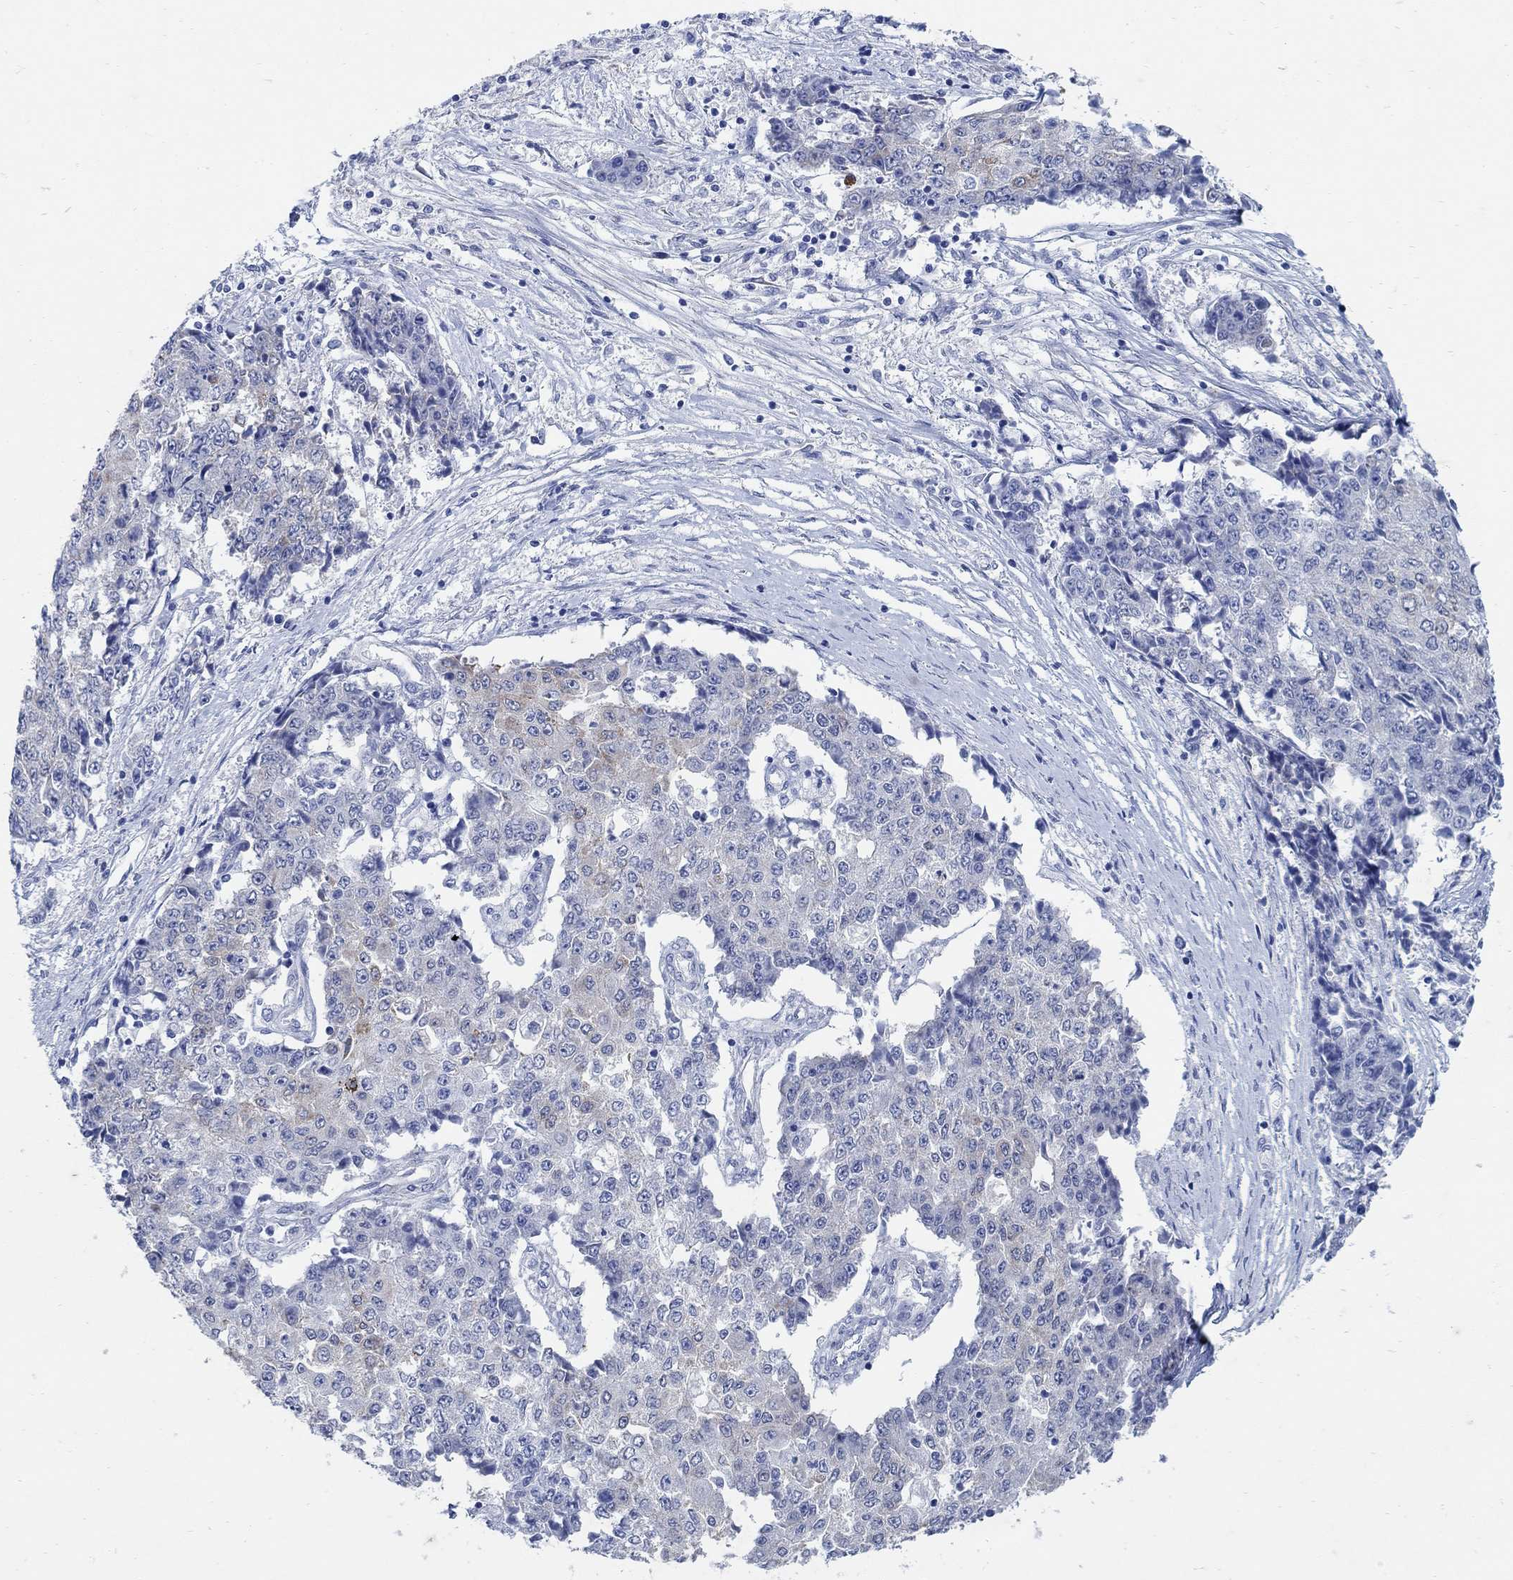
{"staining": {"intensity": "negative", "quantity": "none", "location": "none"}, "tissue": "ovarian cancer", "cell_type": "Tumor cells", "image_type": "cancer", "snomed": [{"axis": "morphology", "description": "Carcinoma, endometroid"}, {"axis": "topography", "description": "Ovary"}], "caption": "An immunohistochemistry (IHC) photomicrograph of ovarian cancer is shown. There is no staining in tumor cells of ovarian cancer. (Stains: DAB (3,3'-diaminobenzidine) immunohistochemistry (IHC) with hematoxylin counter stain, Microscopy: brightfield microscopy at high magnification).", "gene": "ZDHHC14", "patient": {"sex": "female", "age": 42}}